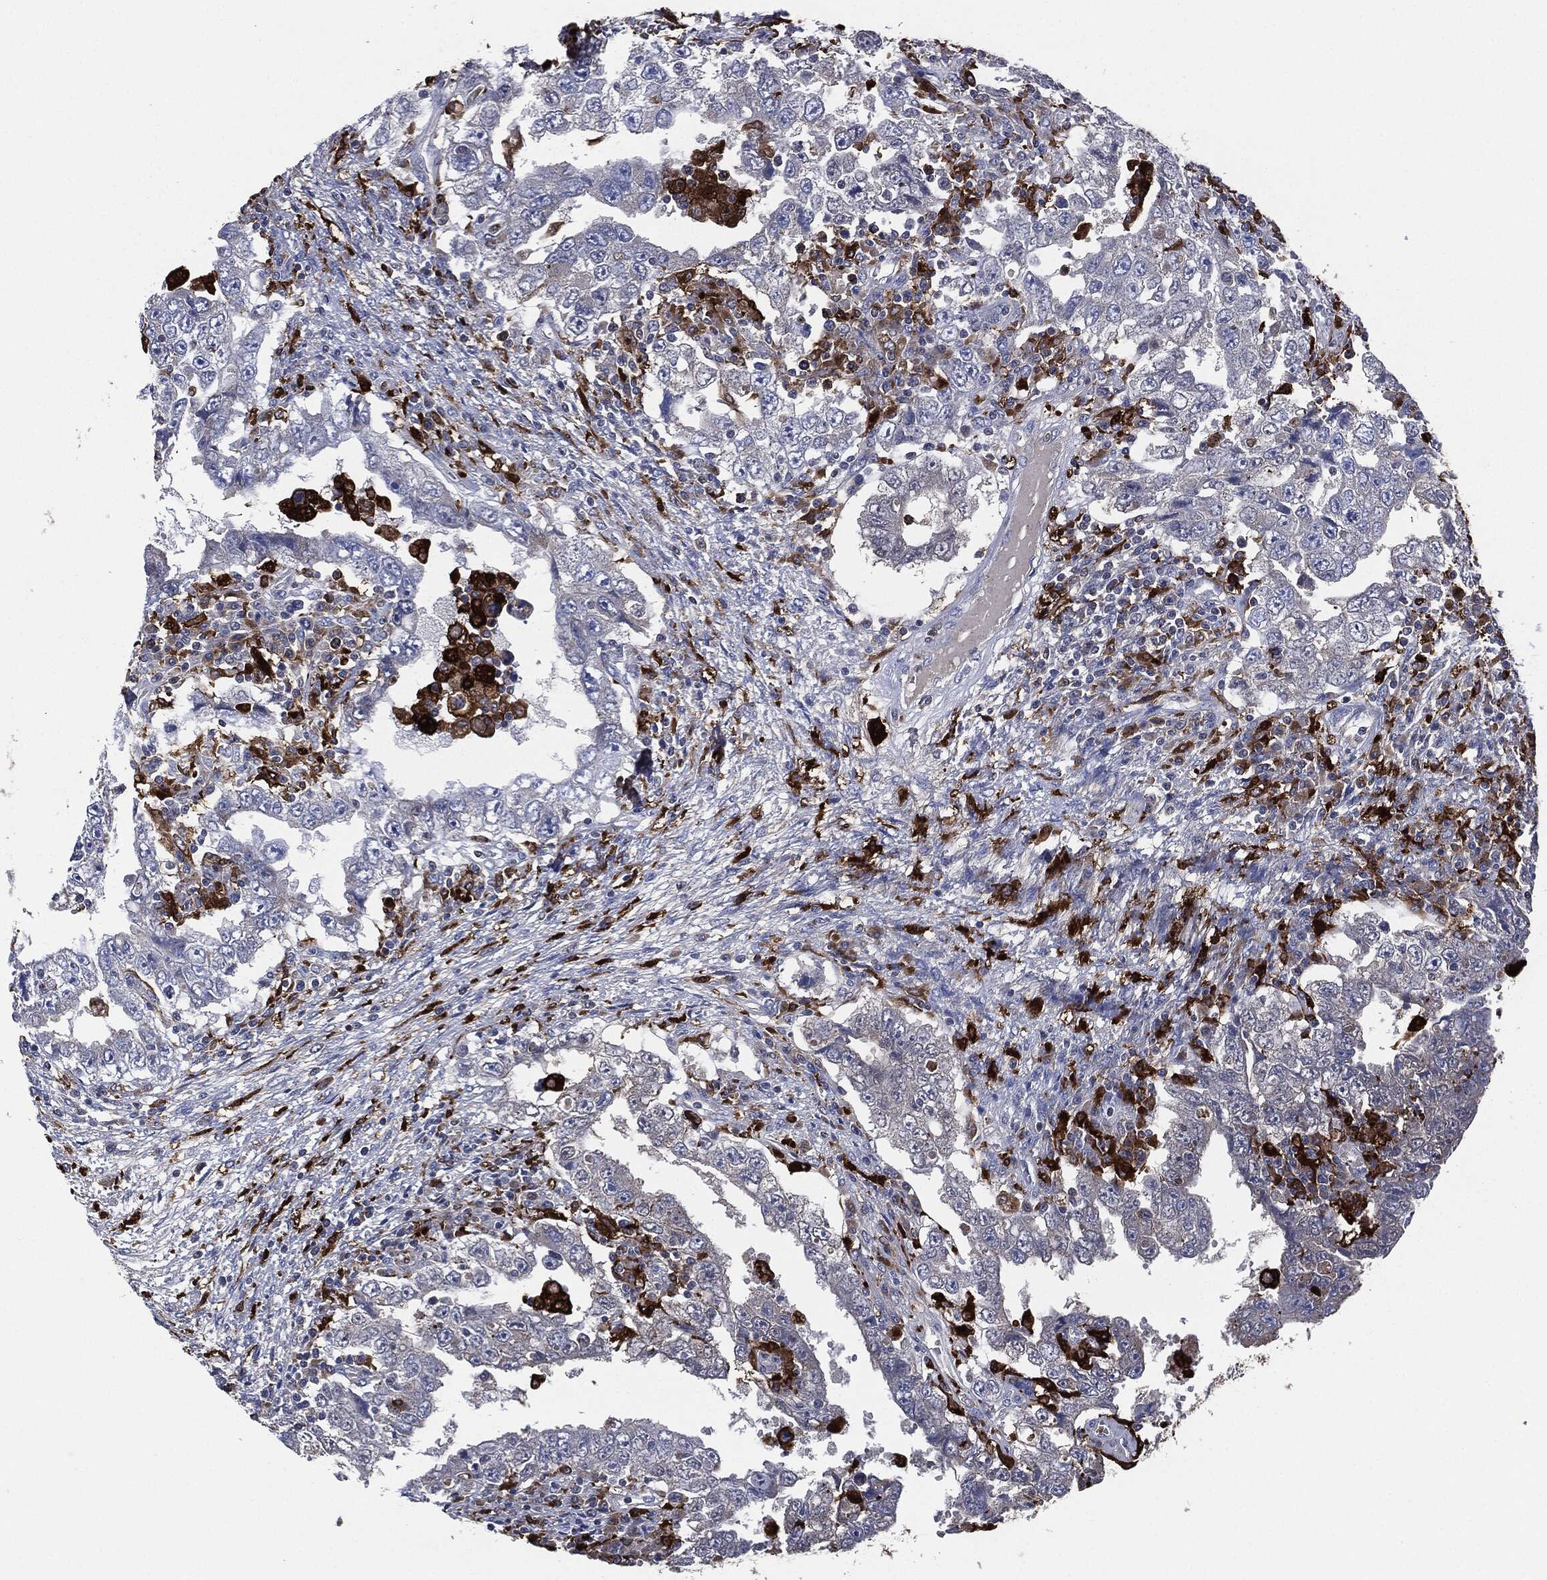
{"staining": {"intensity": "weak", "quantity": "<25%", "location": "cytoplasmic/membranous"}, "tissue": "testis cancer", "cell_type": "Tumor cells", "image_type": "cancer", "snomed": [{"axis": "morphology", "description": "Carcinoma, Embryonal, NOS"}, {"axis": "topography", "description": "Testis"}], "caption": "There is no significant staining in tumor cells of testis embryonal carcinoma.", "gene": "TMEM11", "patient": {"sex": "male", "age": 26}}